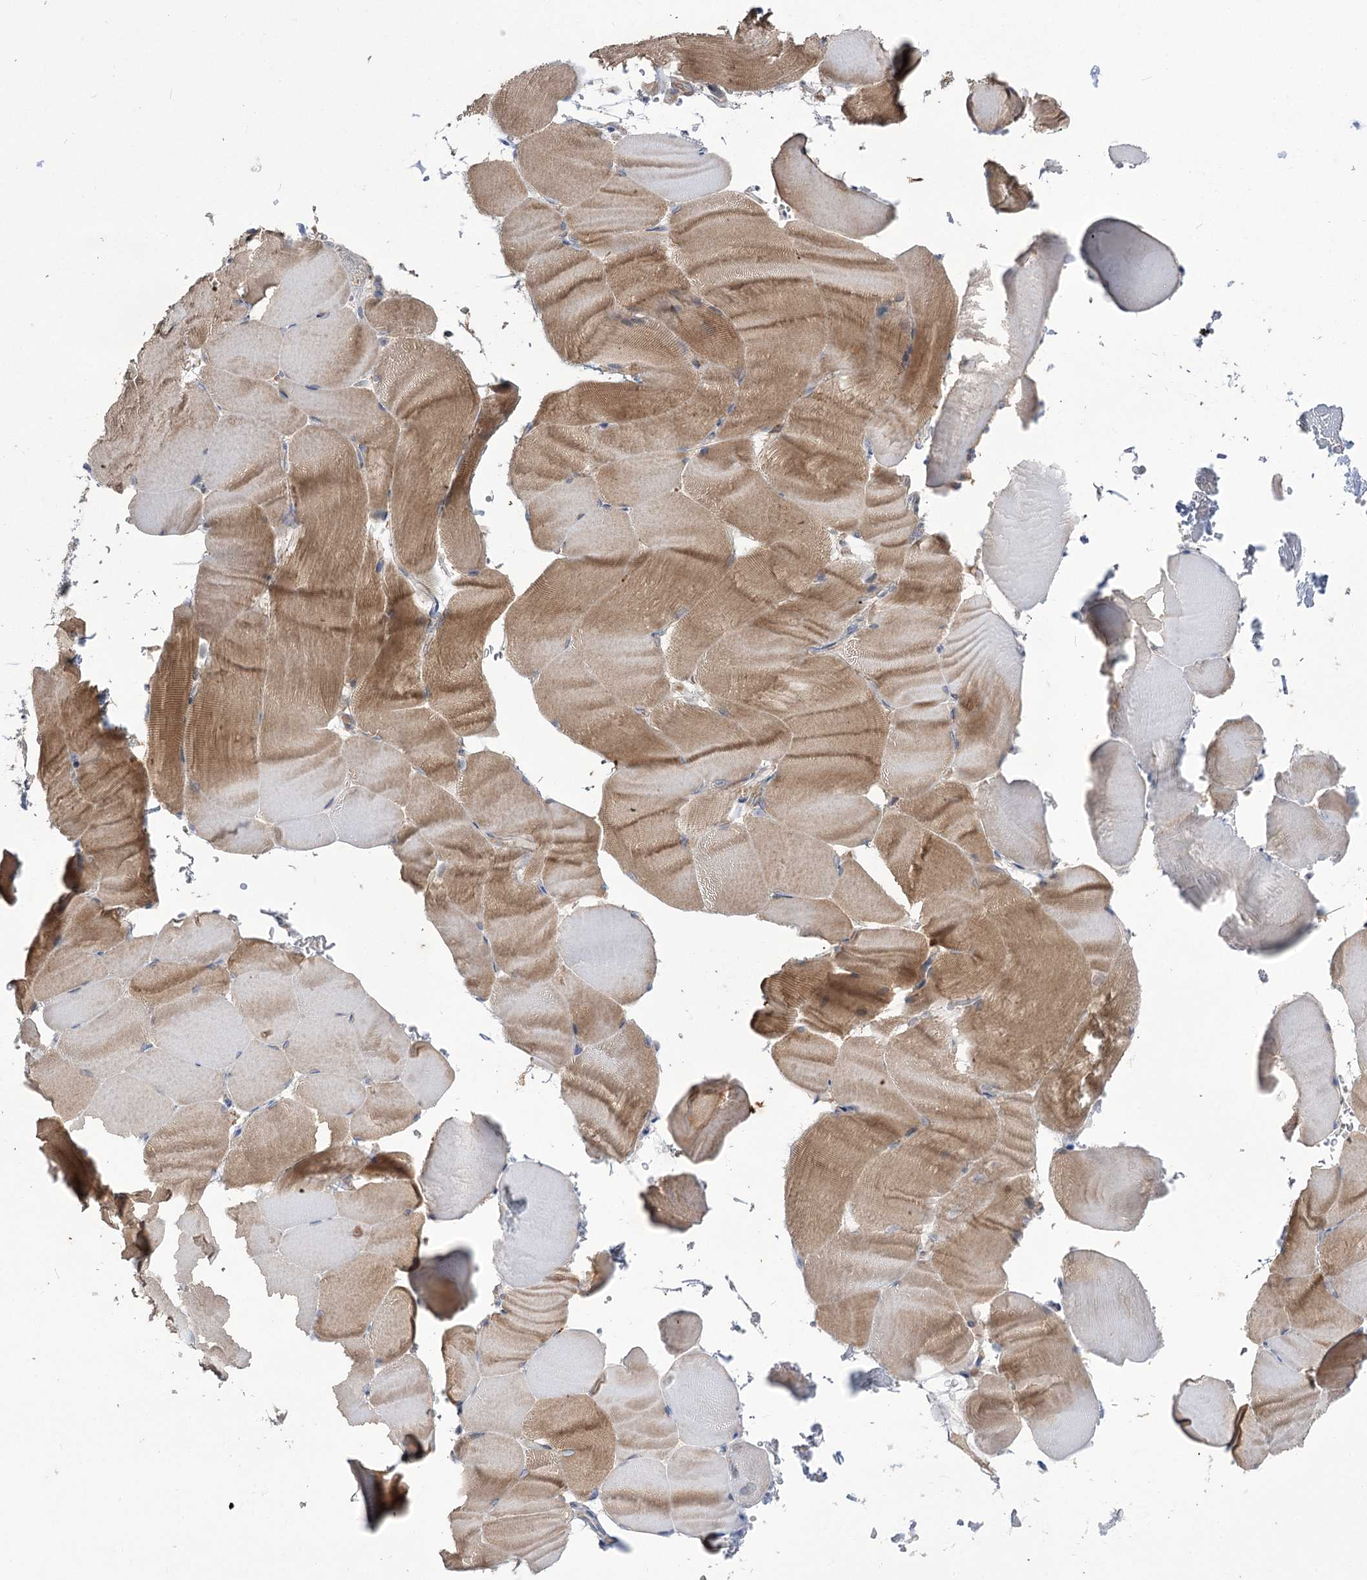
{"staining": {"intensity": "moderate", "quantity": ">75%", "location": "cytoplasmic/membranous"}, "tissue": "skeletal muscle", "cell_type": "Myocytes", "image_type": "normal", "snomed": [{"axis": "morphology", "description": "Normal tissue, NOS"}, {"axis": "topography", "description": "Skeletal muscle"}, {"axis": "topography", "description": "Parathyroid gland"}], "caption": "Immunohistochemistry (IHC) (DAB) staining of unremarkable skeletal muscle displays moderate cytoplasmic/membranous protein positivity in about >75% of myocytes.", "gene": "GBF1", "patient": {"sex": "female", "age": 37}}